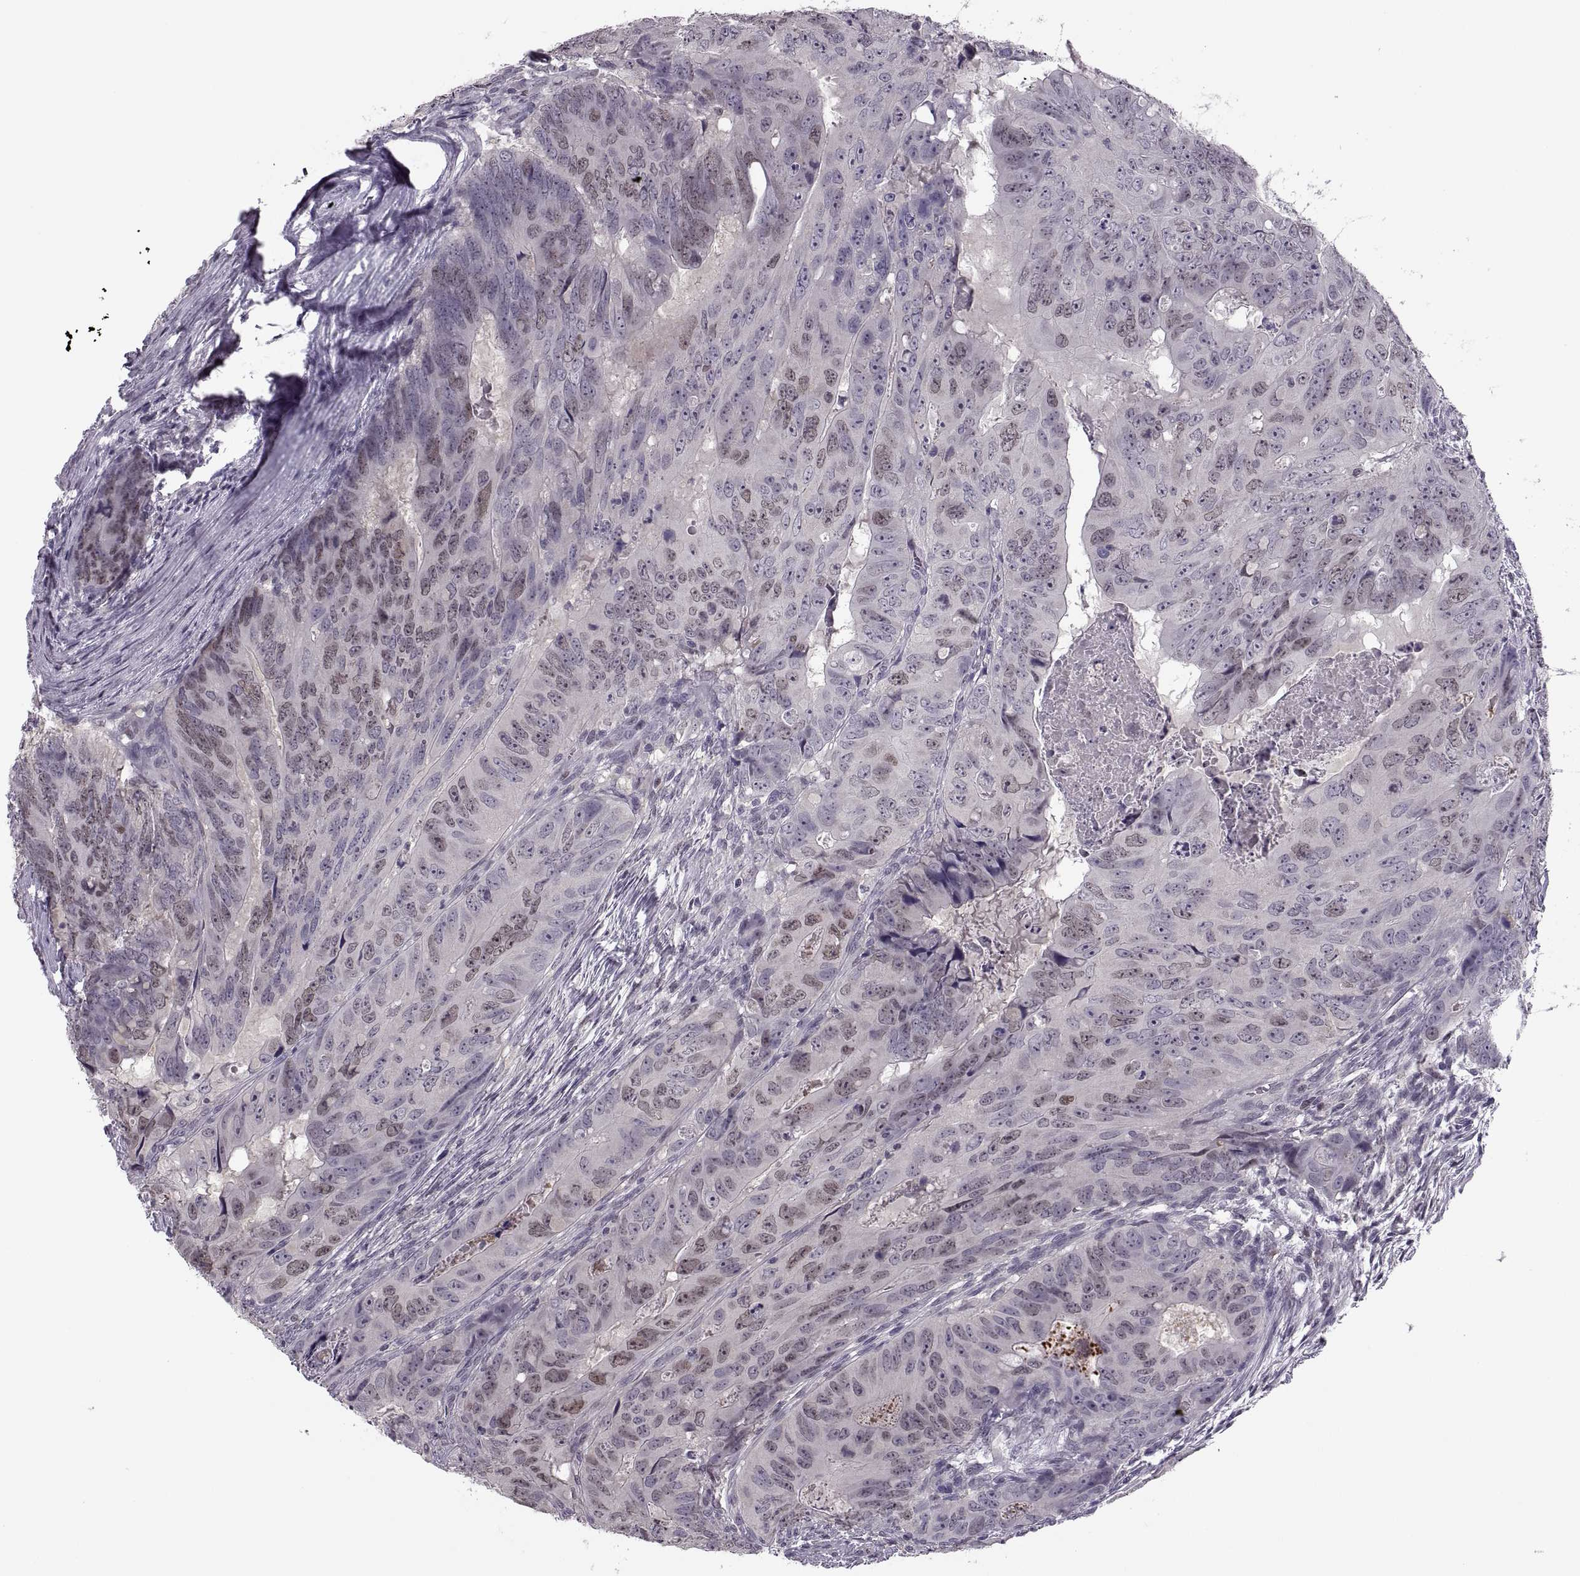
{"staining": {"intensity": "weak", "quantity": "<25%", "location": "nuclear"}, "tissue": "colorectal cancer", "cell_type": "Tumor cells", "image_type": "cancer", "snomed": [{"axis": "morphology", "description": "Adenocarcinoma, NOS"}, {"axis": "topography", "description": "Colon"}], "caption": "This is an immunohistochemistry (IHC) histopathology image of colorectal cancer (adenocarcinoma). There is no staining in tumor cells.", "gene": "CACNA1F", "patient": {"sex": "male", "age": 79}}